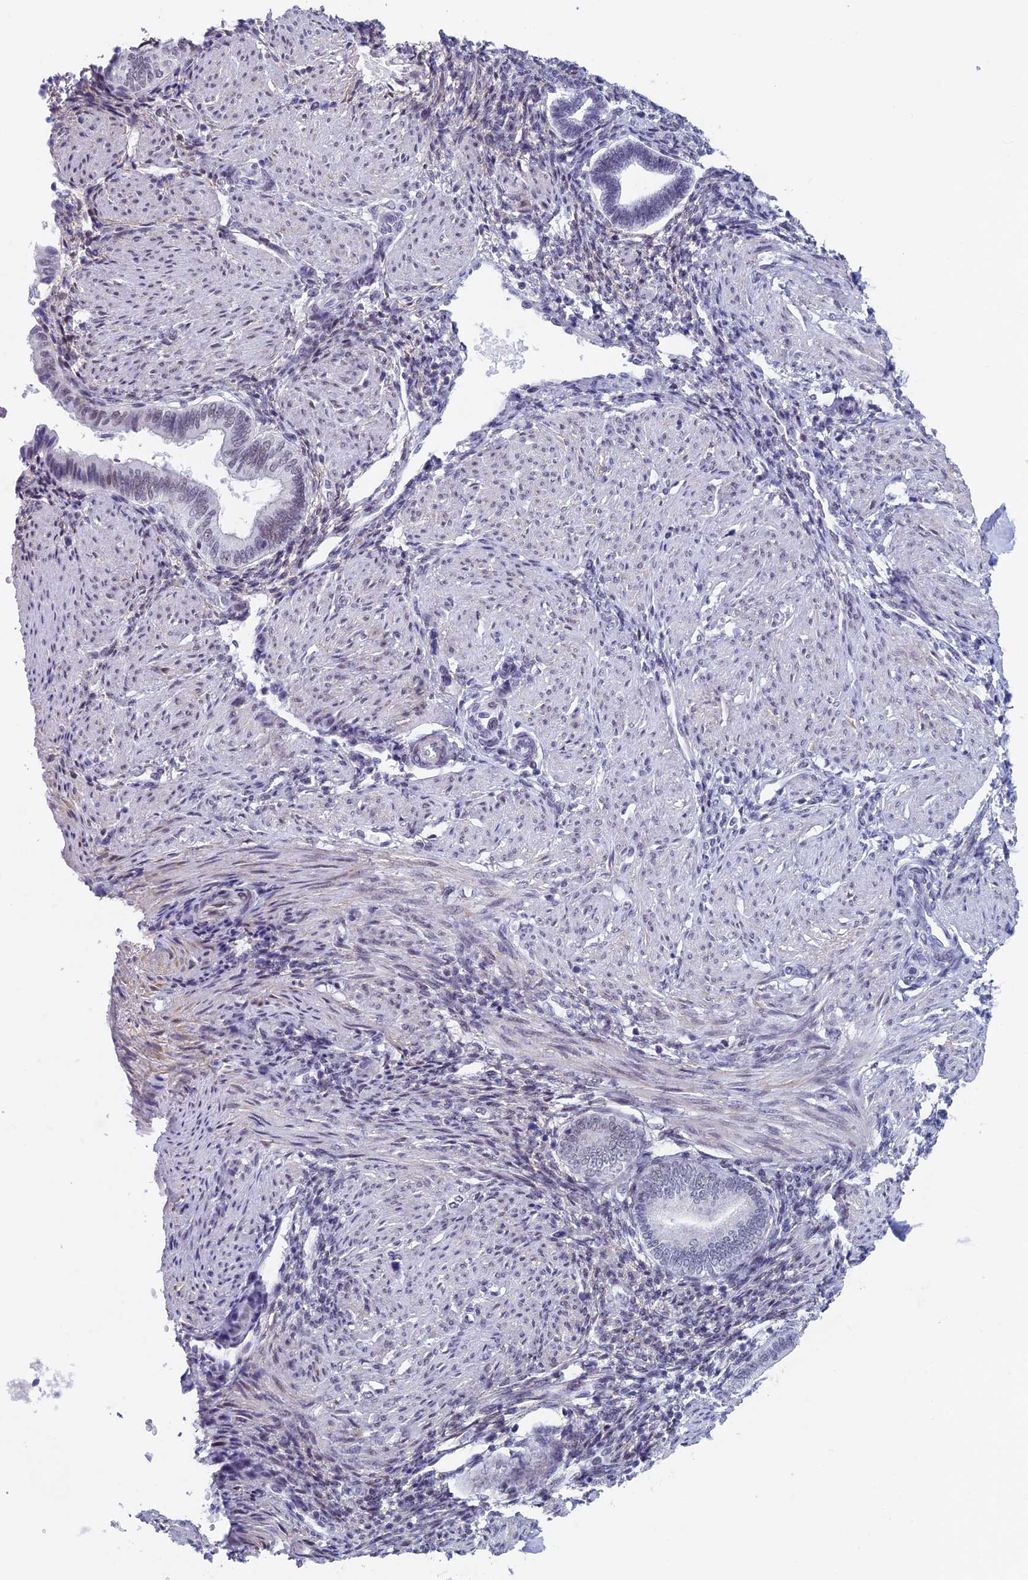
{"staining": {"intensity": "weak", "quantity": "25%-75%", "location": "nuclear"}, "tissue": "endometrium", "cell_type": "Cells in endometrial stroma", "image_type": "normal", "snomed": [{"axis": "morphology", "description": "Normal tissue, NOS"}, {"axis": "topography", "description": "Endometrium"}], "caption": "IHC micrograph of unremarkable human endometrium stained for a protein (brown), which displays low levels of weak nuclear expression in approximately 25%-75% of cells in endometrial stroma.", "gene": "ASH2L", "patient": {"sex": "female", "age": 53}}